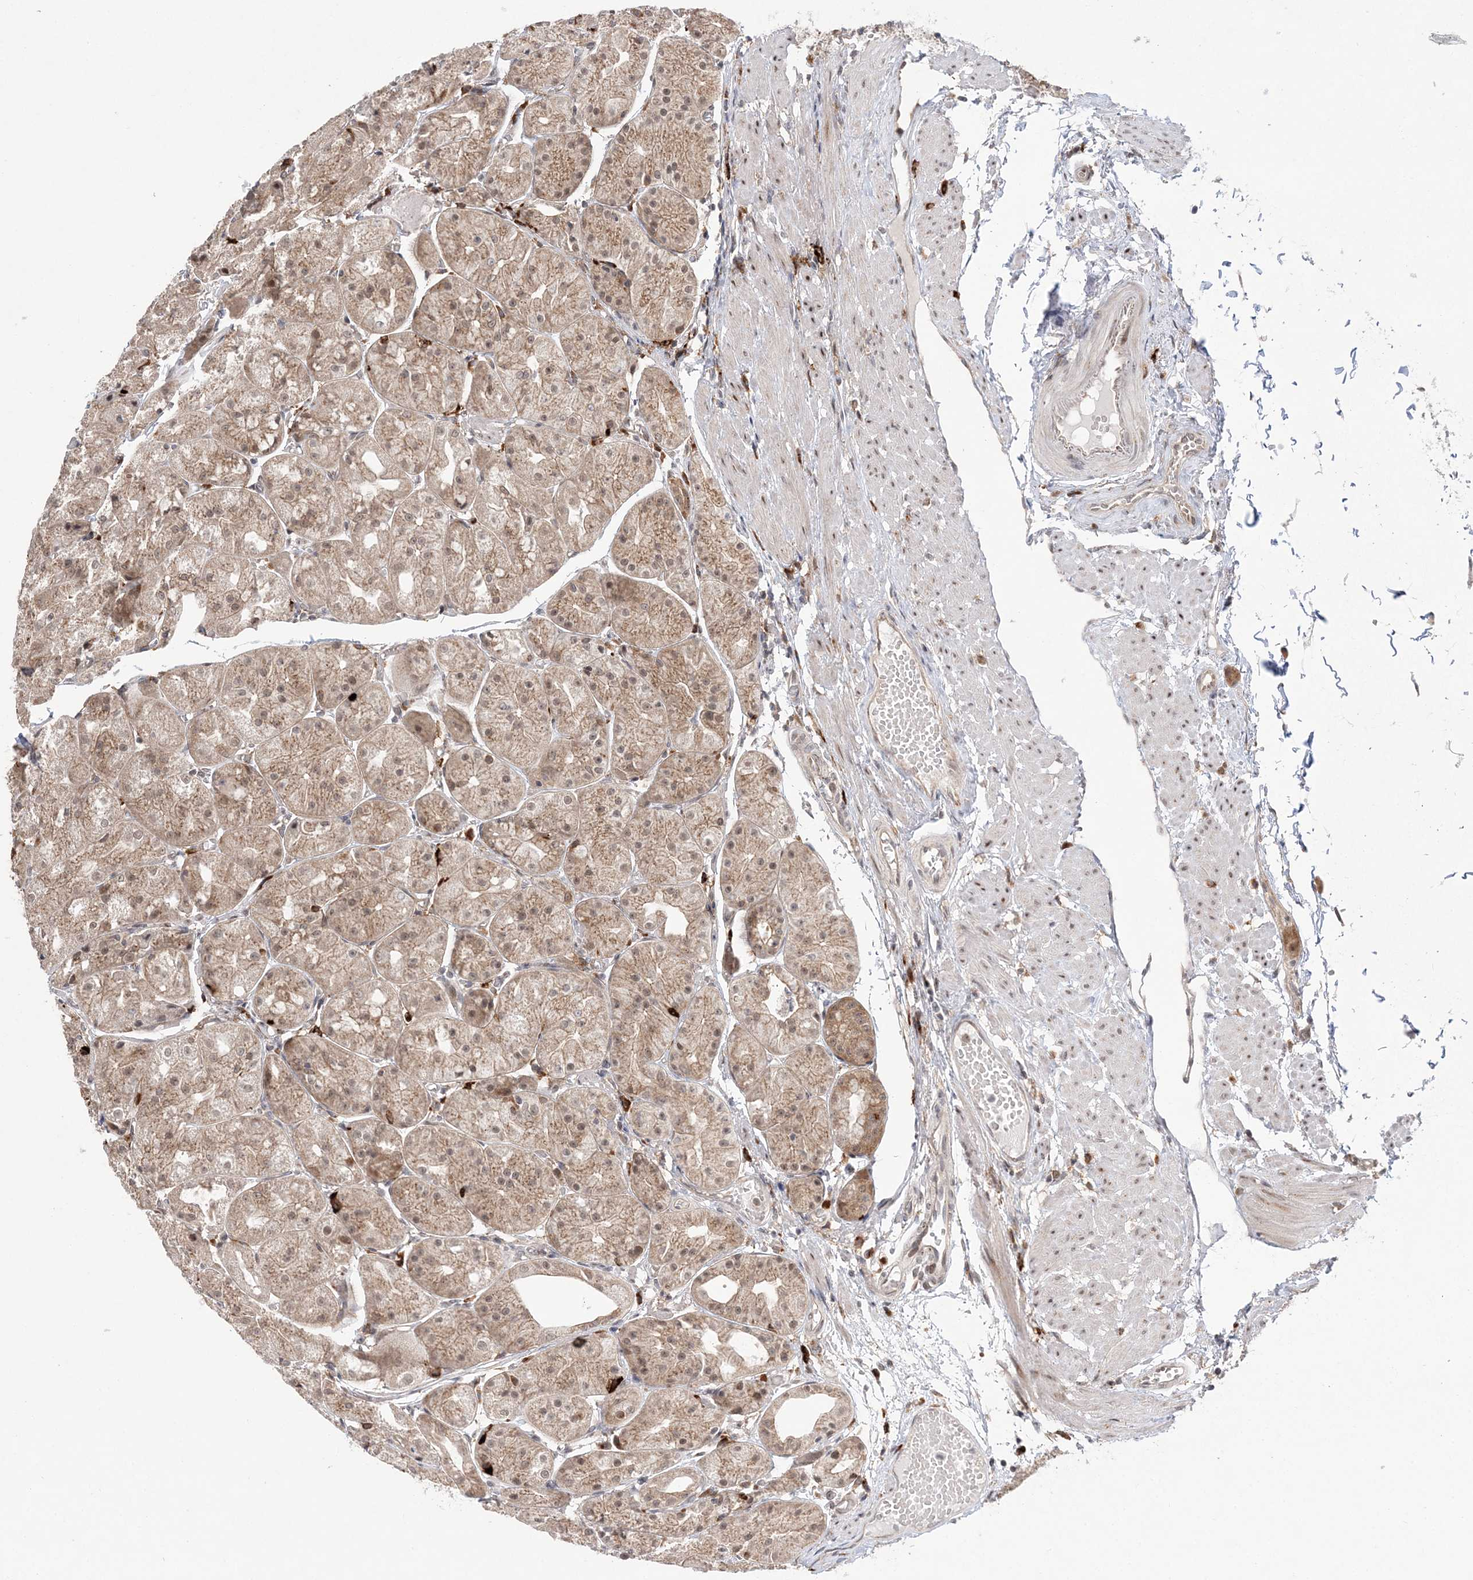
{"staining": {"intensity": "moderate", "quantity": ">75%", "location": "cytoplasmic/membranous,nuclear"}, "tissue": "stomach", "cell_type": "Glandular cells", "image_type": "normal", "snomed": [{"axis": "morphology", "description": "Normal tissue, NOS"}, {"axis": "topography", "description": "Stomach, upper"}], "caption": "Glandular cells show moderate cytoplasmic/membranous,nuclear expression in approximately >75% of cells in normal stomach. The staining was performed using DAB, with brown indicating positive protein expression. Nuclei are stained blue with hematoxylin.", "gene": "ANAPC15", "patient": {"sex": "male", "age": 72}}